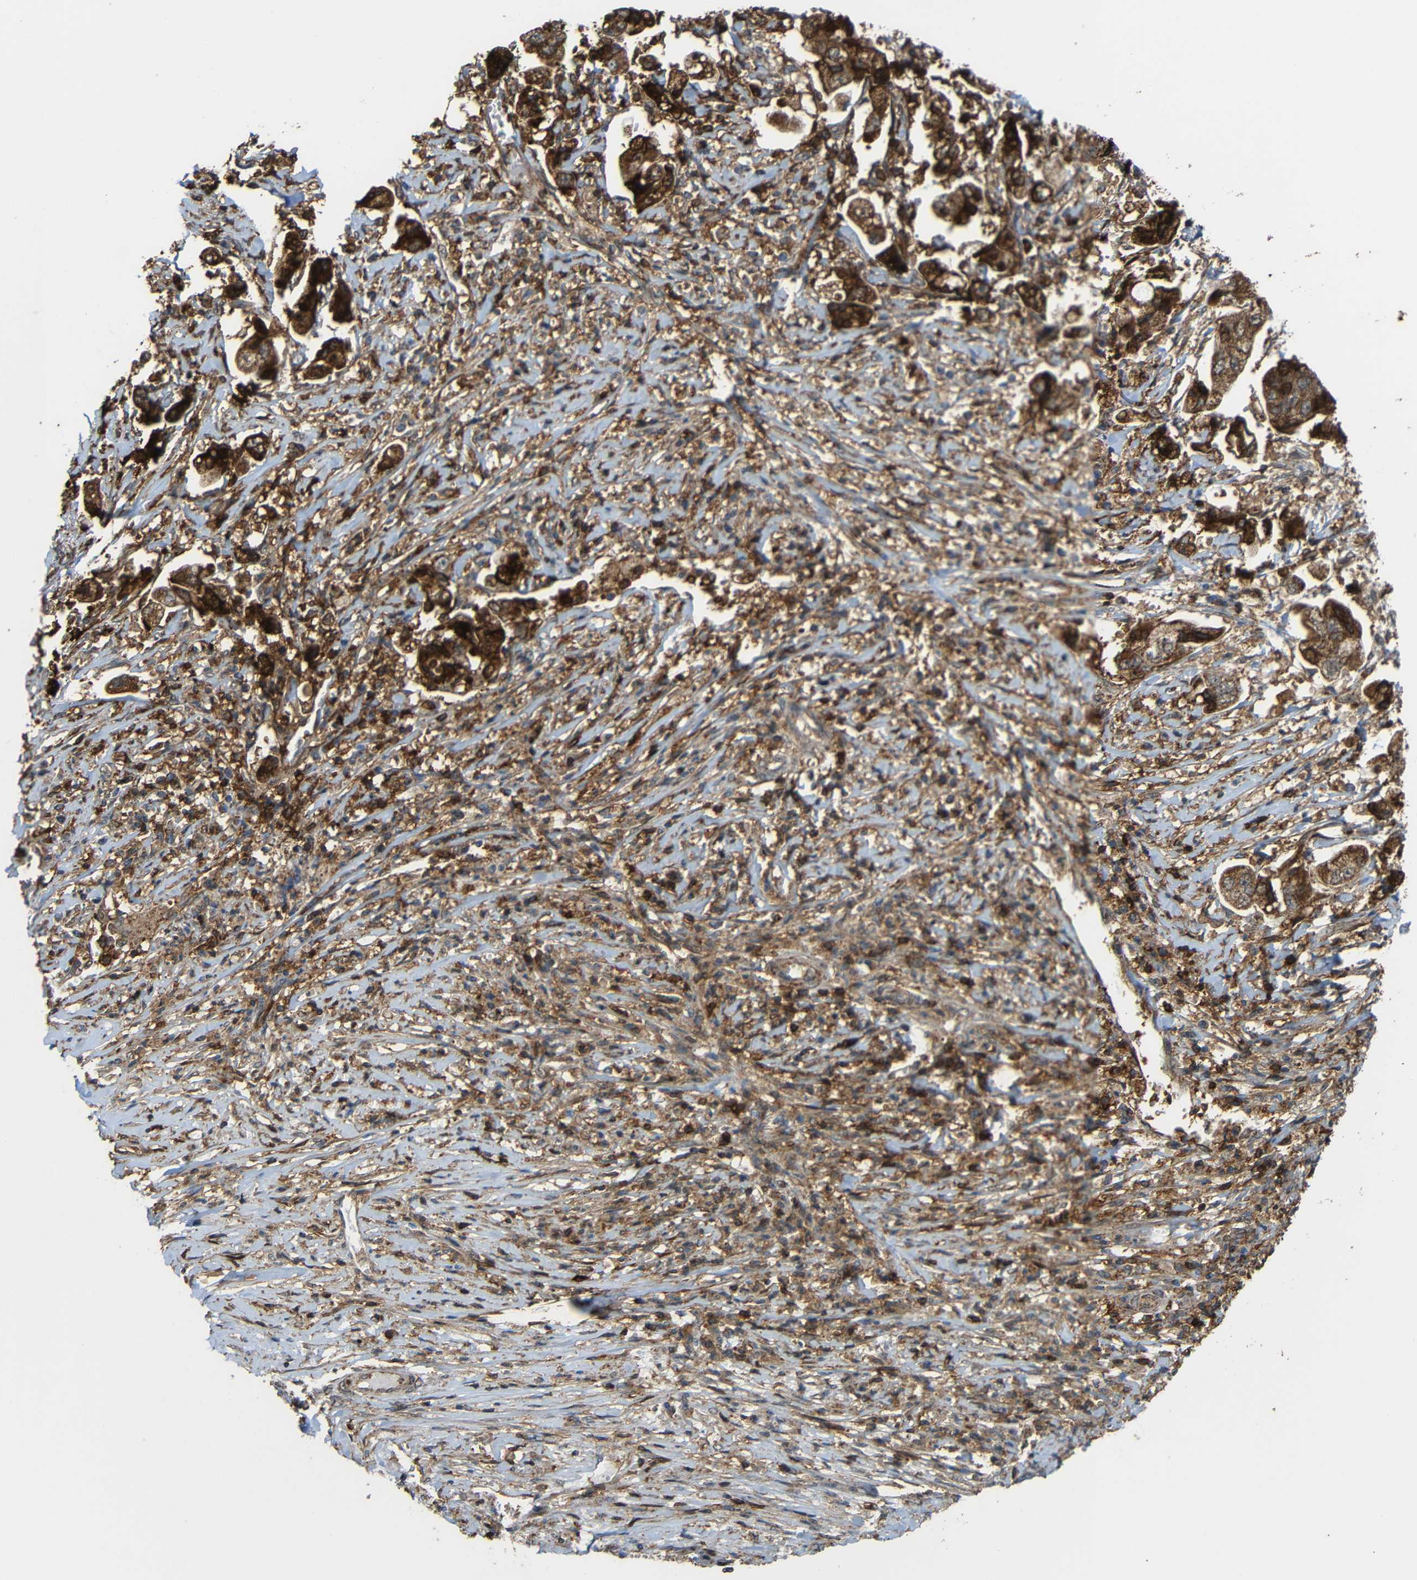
{"staining": {"intensity": "strong", "quantity": ">75%", "location": "cytoplasmic/membranous"}, "tissue": "stomach cancer", "cell_type": "Tumor cells", "image_type": "cancer", "snomed": [{"axis": "morphology", "description": "Adenocarcinoma, NOS"}, {"axis": "topography", "description": "Stomach"}], "caption": "Immunohistochemistry (DAB (3,3'-diaminobenzidine)) staining of stomach cancer shows strong cytoplasmic/membranous protein positivity in about >75% of tumor cells.", "gene": "C1GALT1", "patient": {"sex": "male", "age": 62}}